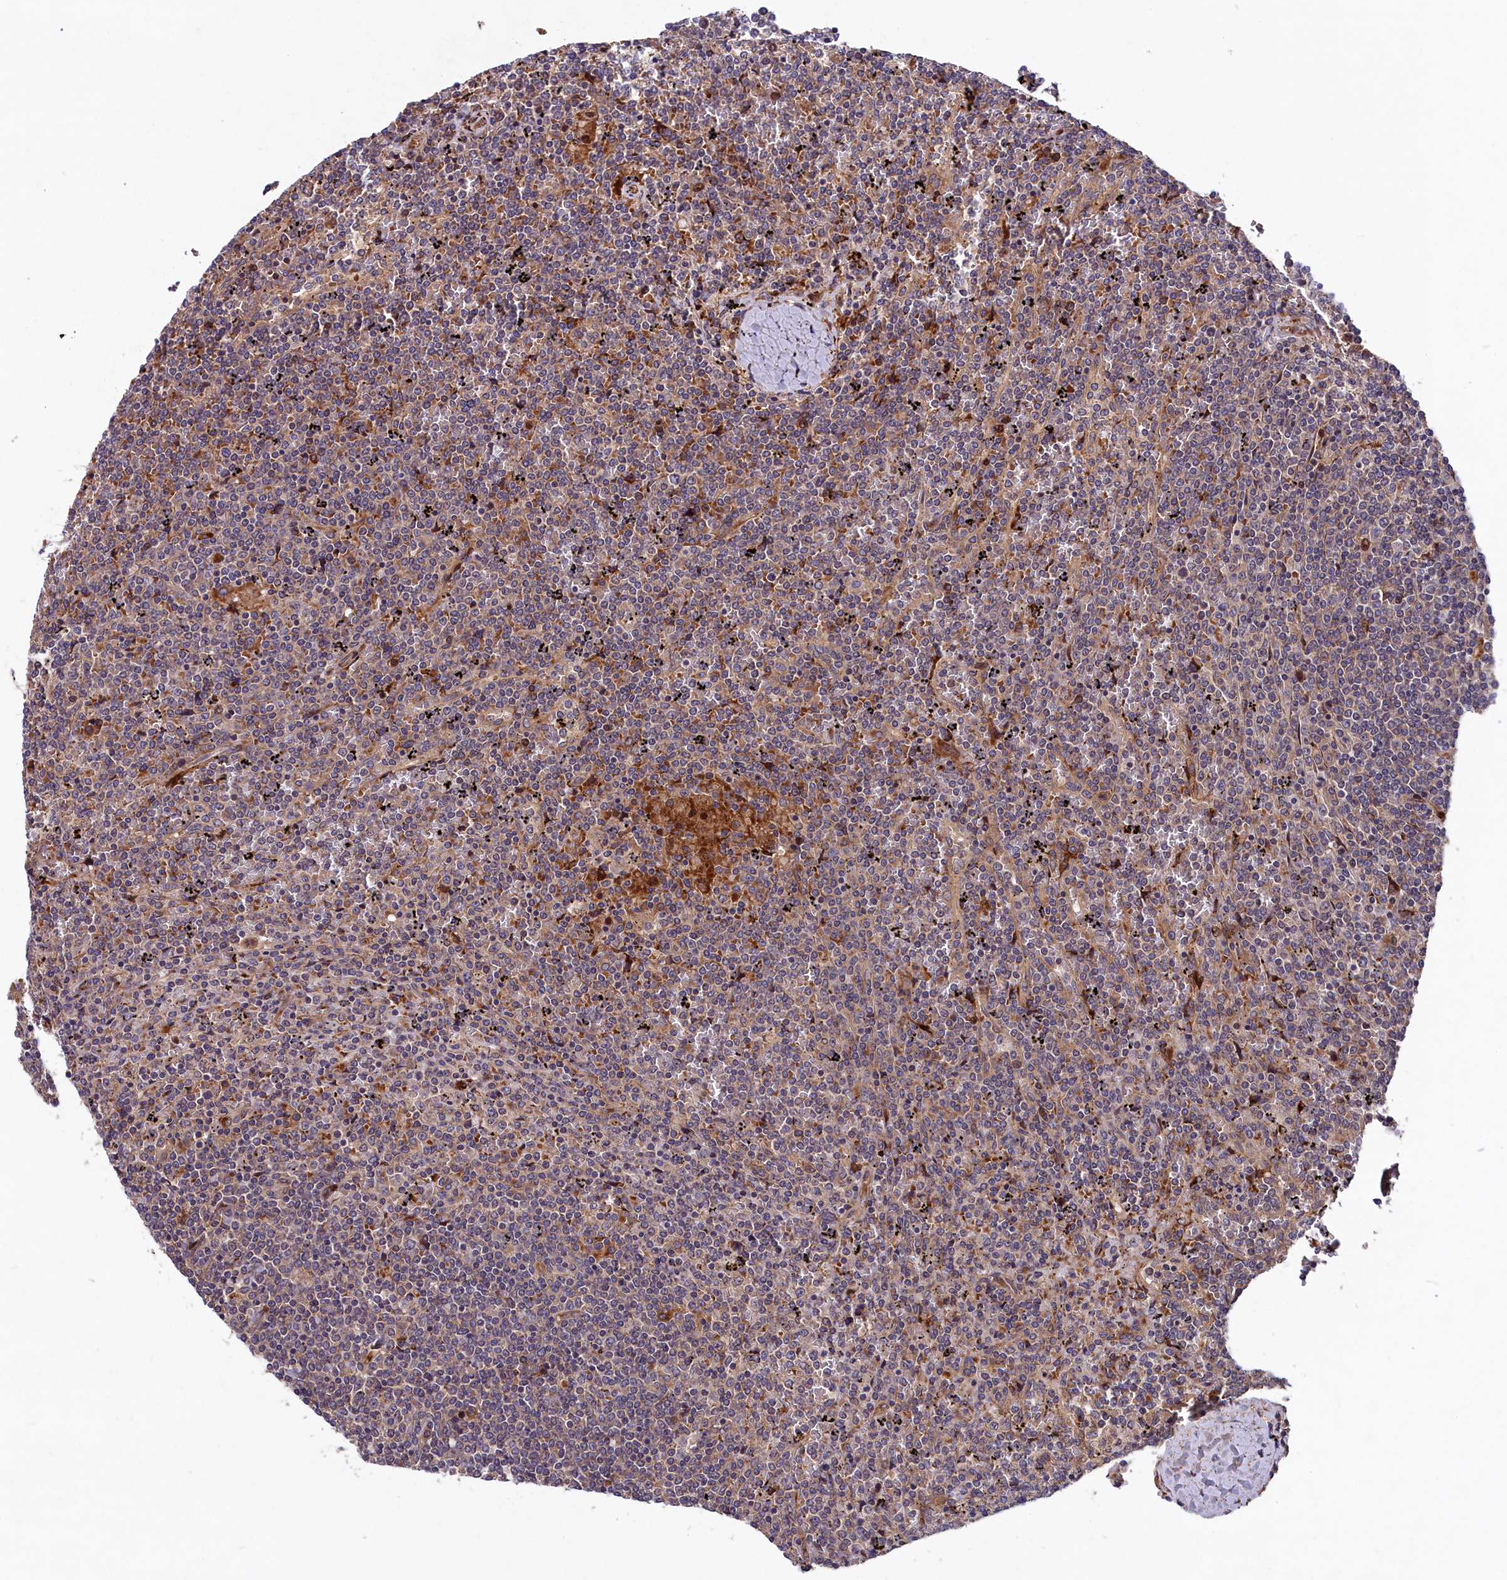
{"staining": {"intensity": "weak", "quantity": "<25%", "location": "cytoplasmic/membranous"}, "tissue": "lymphoma", "cell_type": "Tumor cells", "image_type": "cancer", "snomed": [{"axis": "morphology", "description": "Malignant lymphoma, non-Hodgkin's type, Low grade"}, {"axis": "topography", "description": "Spleen"}], "caption": "This image is of lymphoma stained with IHC to label a protein in brown with the nuclei are counter-stained blue. There is no staining in tumor cells.", "gene": "ARRDC4", "patient": {"sex": "female", "age": 19}}